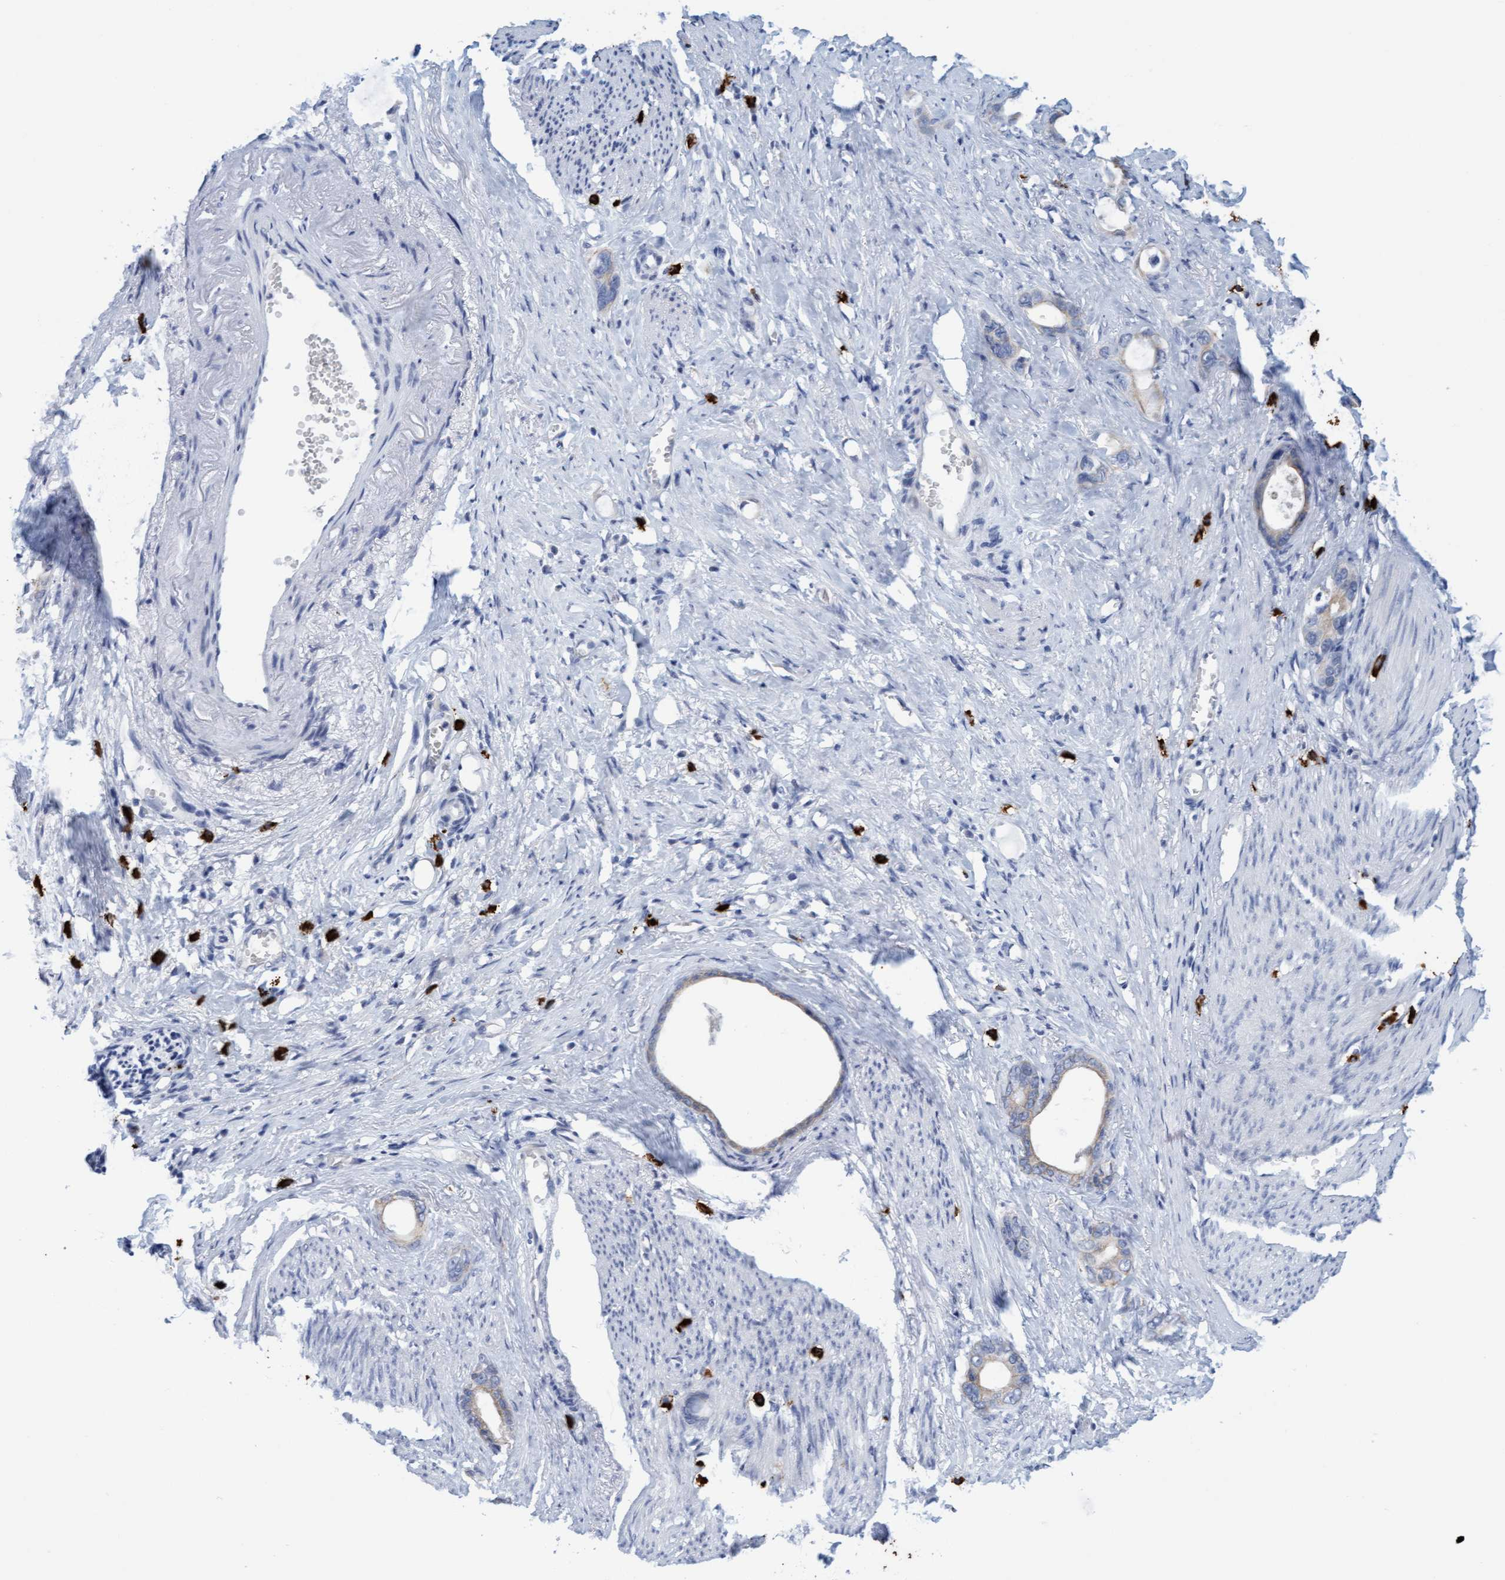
{"staining": {"intensity": "negative", "quantity": "none", "location": "none"}, "tissue": "stomach cancer", "cell_type": "Tumor cells", "image_type": "cancer", "snomed": [{"axis": "morphology", "description": "Adenocarcinoma, NOS"}, {"axis": "topography", "description": "Stomach"}], "caption": "Immunohistochemistry micrograph of stomach adenocarcinoma stained for a protein (brown), which displays no positivity in tumor cells. (Immunohistochemistry (ihc), brightfield microscopy, high magnification).", "gene": "CPA3", "patient": {"sex": "female", "age": 75}}